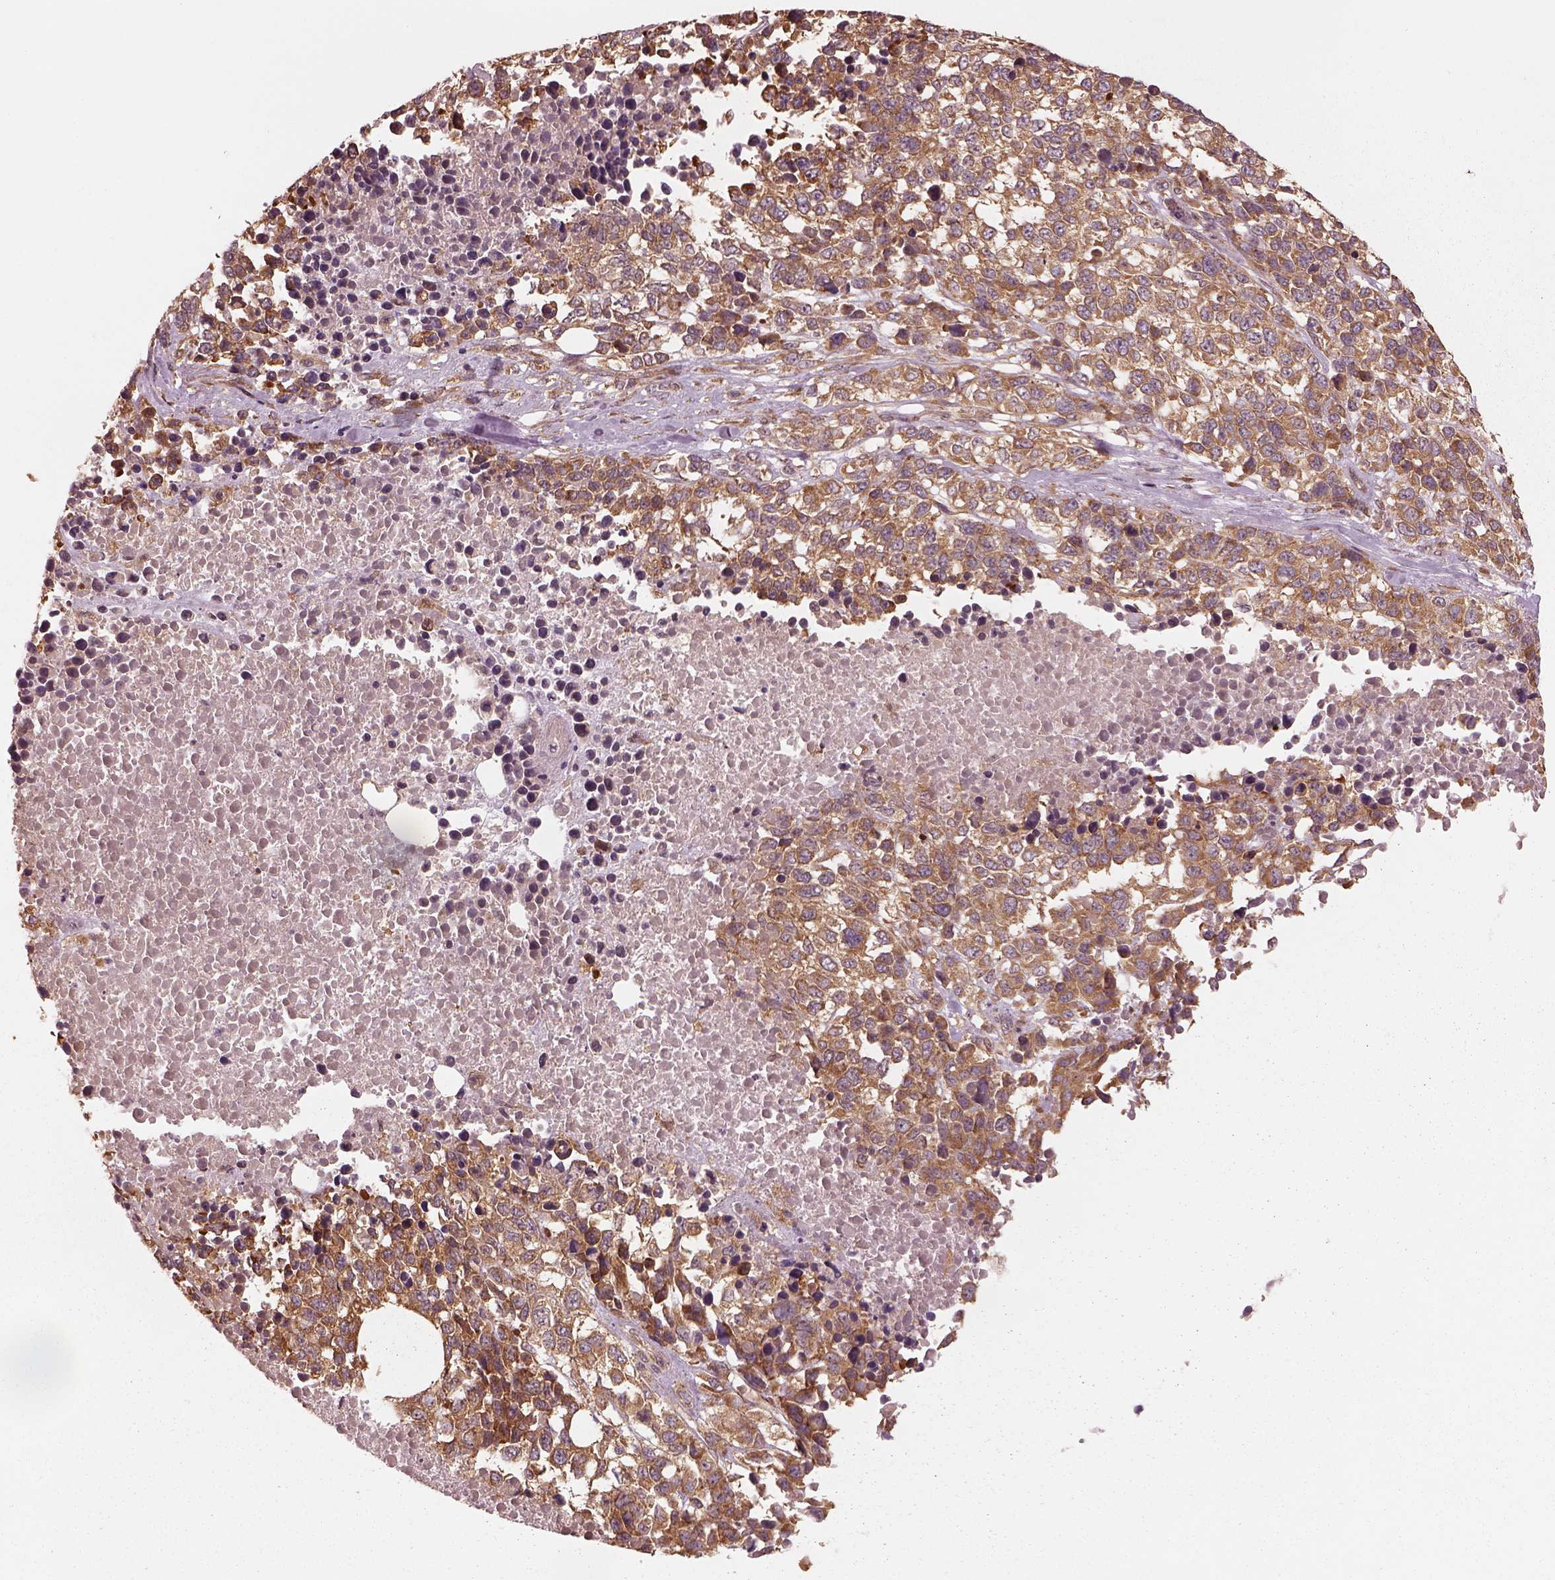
{"staining": {"intensity": "moderate", "quantity": ">75%", "location": "cytoplasmic/membranous"}, "tissue": "melanoma", "cell_type": "Tumor cells", "image_type": "cancer", "snomed": [{"axis": "morphology", "description": "Malignant melanoma, Metastatic site"}, {"axis": "topography", "description": "Skin"}], "caption": "Melanoma was stained to show a protein in brown. There is medium levels of moderate cytoplasmic/membranous expression in about >75% of tumor cells. (brown staining indicates protein expression, while blue staining denotes nuclei).", "gene": "RPS5", "patient": {"sex": "male", "age": 84}}